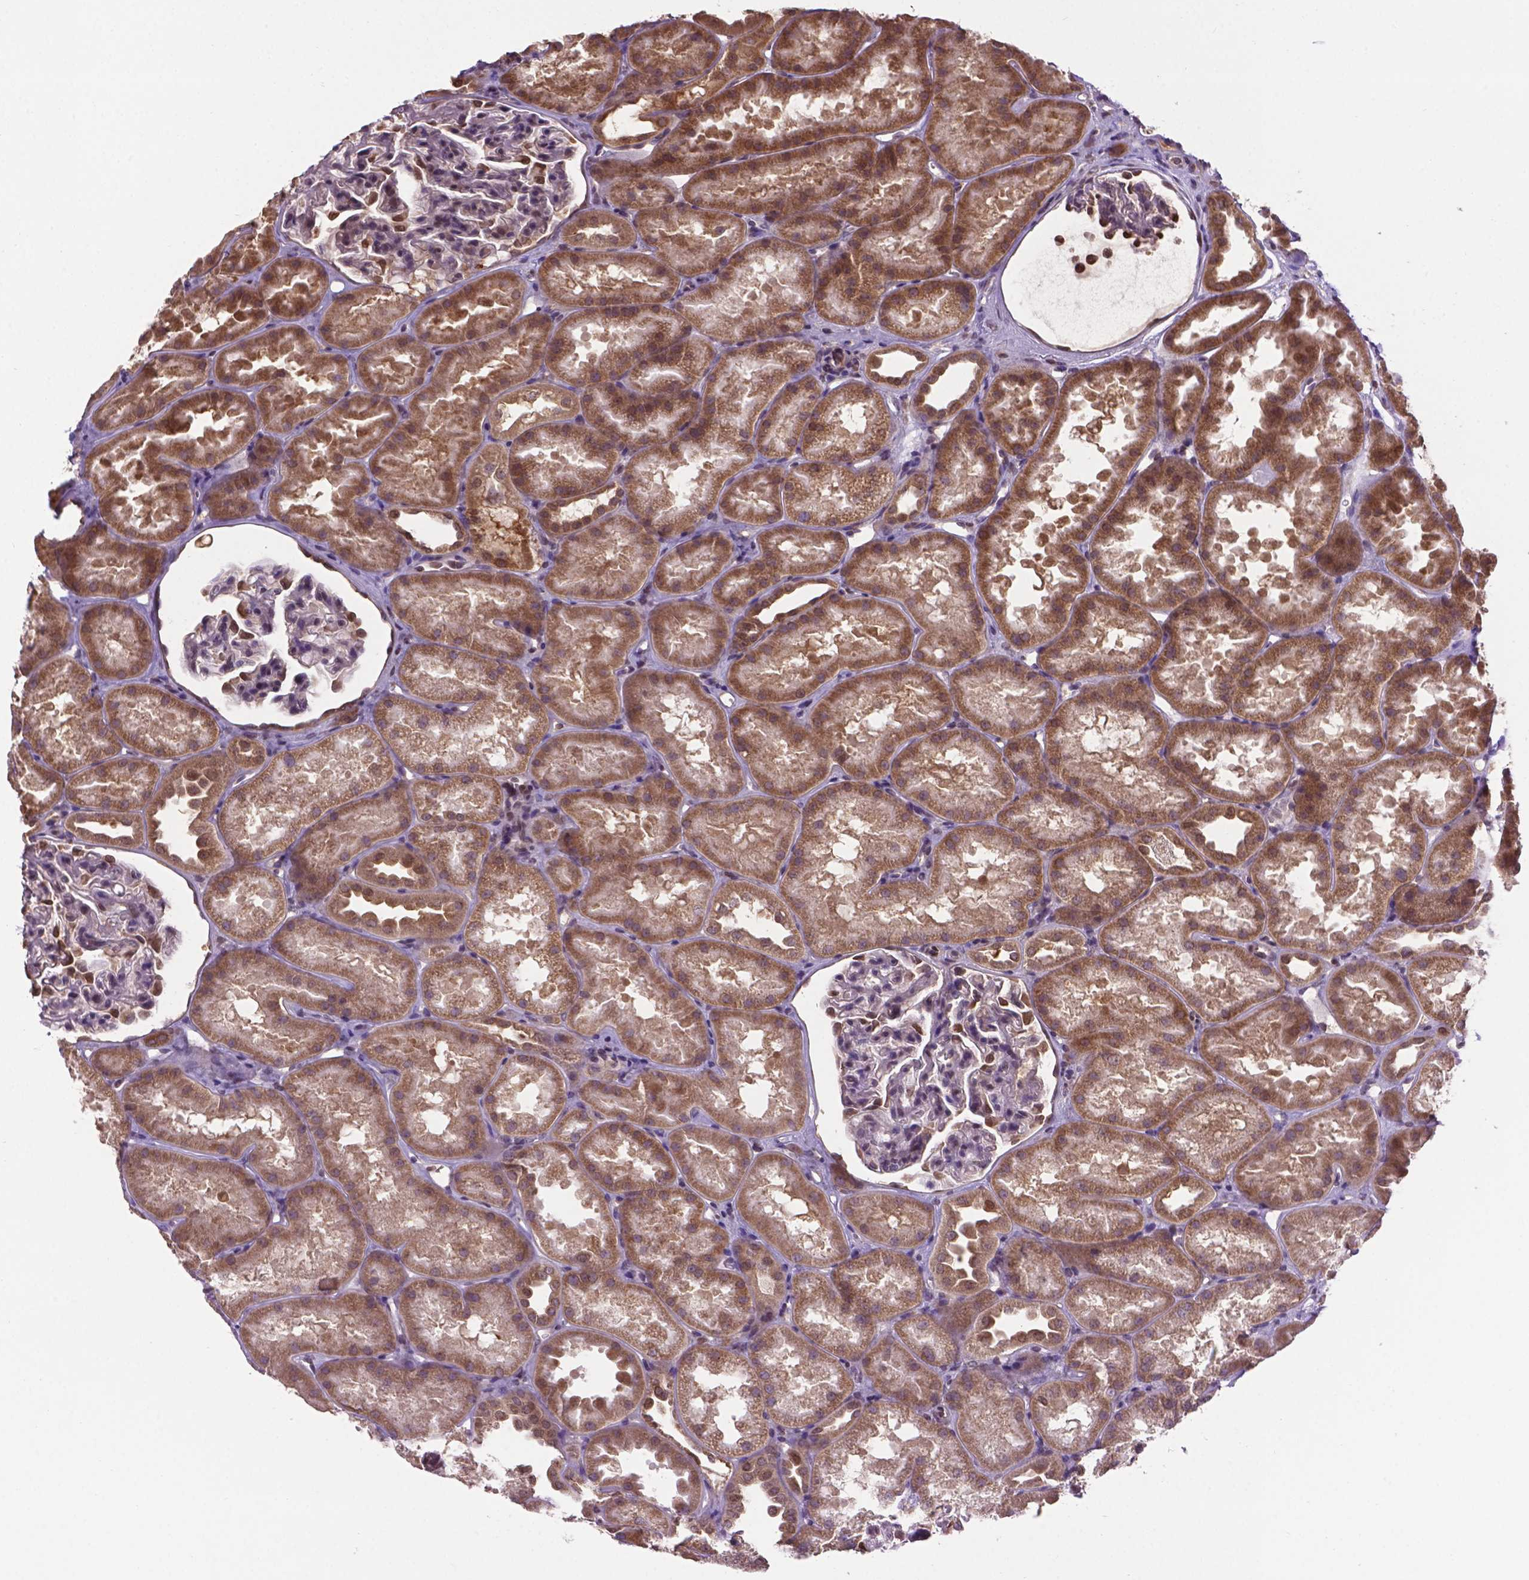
{"staining": {"intensity": "moderate", "quantity": "<25%", "location": "nuclear"}, "tissue": "kidney", "cell_type": "Cells in glomeruli", "image_type": "normal", "snomed": [{"axis": "morphology", "description": "Normal tissue, NOS"}, {"axis": "topography", "description": "Kidney"}], "caption": "An immunohistochemistry (IHC) micrograph of benign tissue is shown. Protein staining in brown labels moderate nuclear positivity in kidney within cells in glomeruli.", "gene": "ENSG00000289700", "patient": {"sex": "male", "age": 61}}